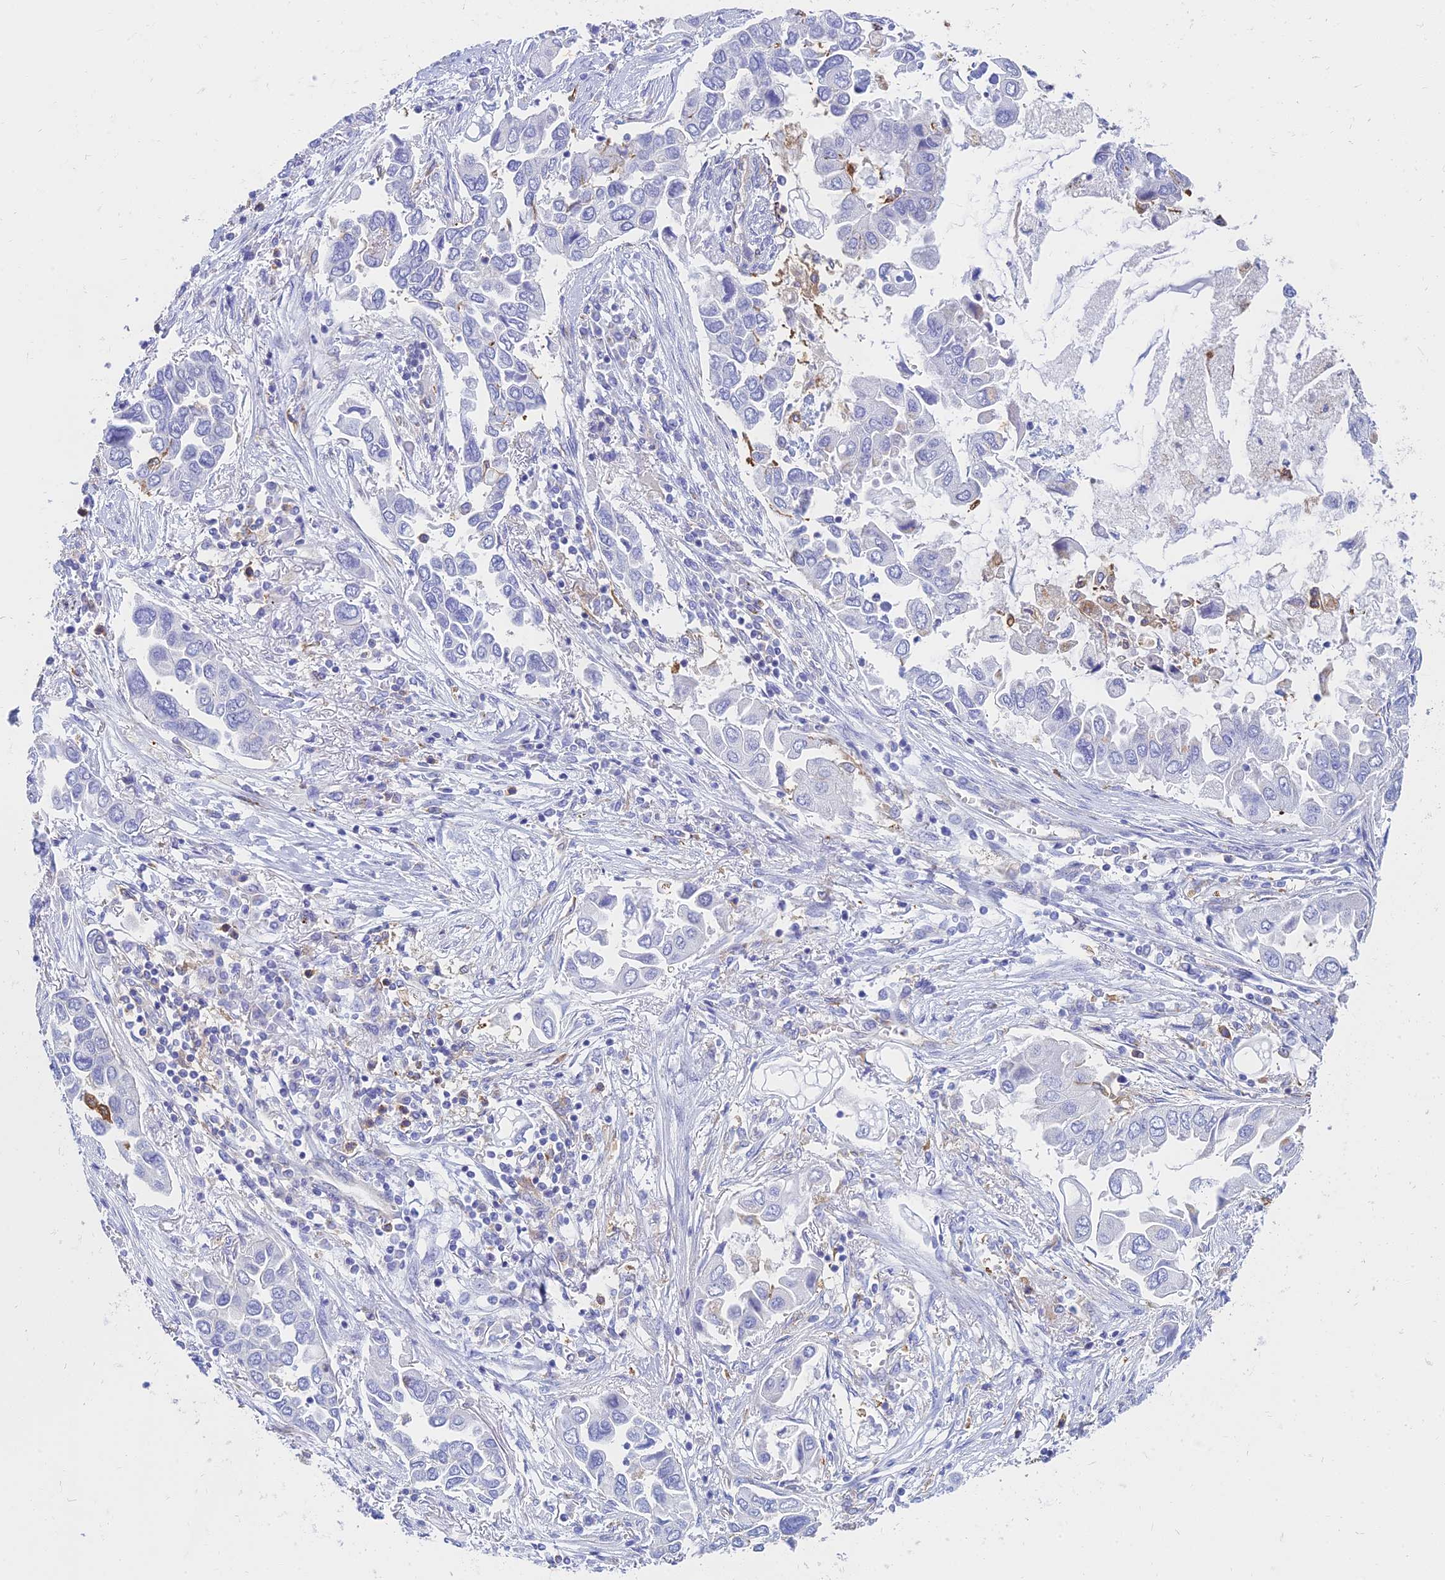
{"staining": {"intensity": "negative", "quantity": "none", "location": "none"}, "tissue": "lung cancer", "cell_type": "Tumor cells", "image_type": "cancer", "snomed": [{"axis": "morphology", "description": "Adenocarcinoma, NOS"}, {"axis": "topography", "description": "Lung"}], "caption": "This photomicrograph is of adenocarcinoma (lung) stained with immunohistochemistry (IHC) to label a protein in brown with the nuclei are counter-stained blue. There is no staining in tumor cells.", "gene": "STRN4", "patient": {"sex": "female", "age": 76}}